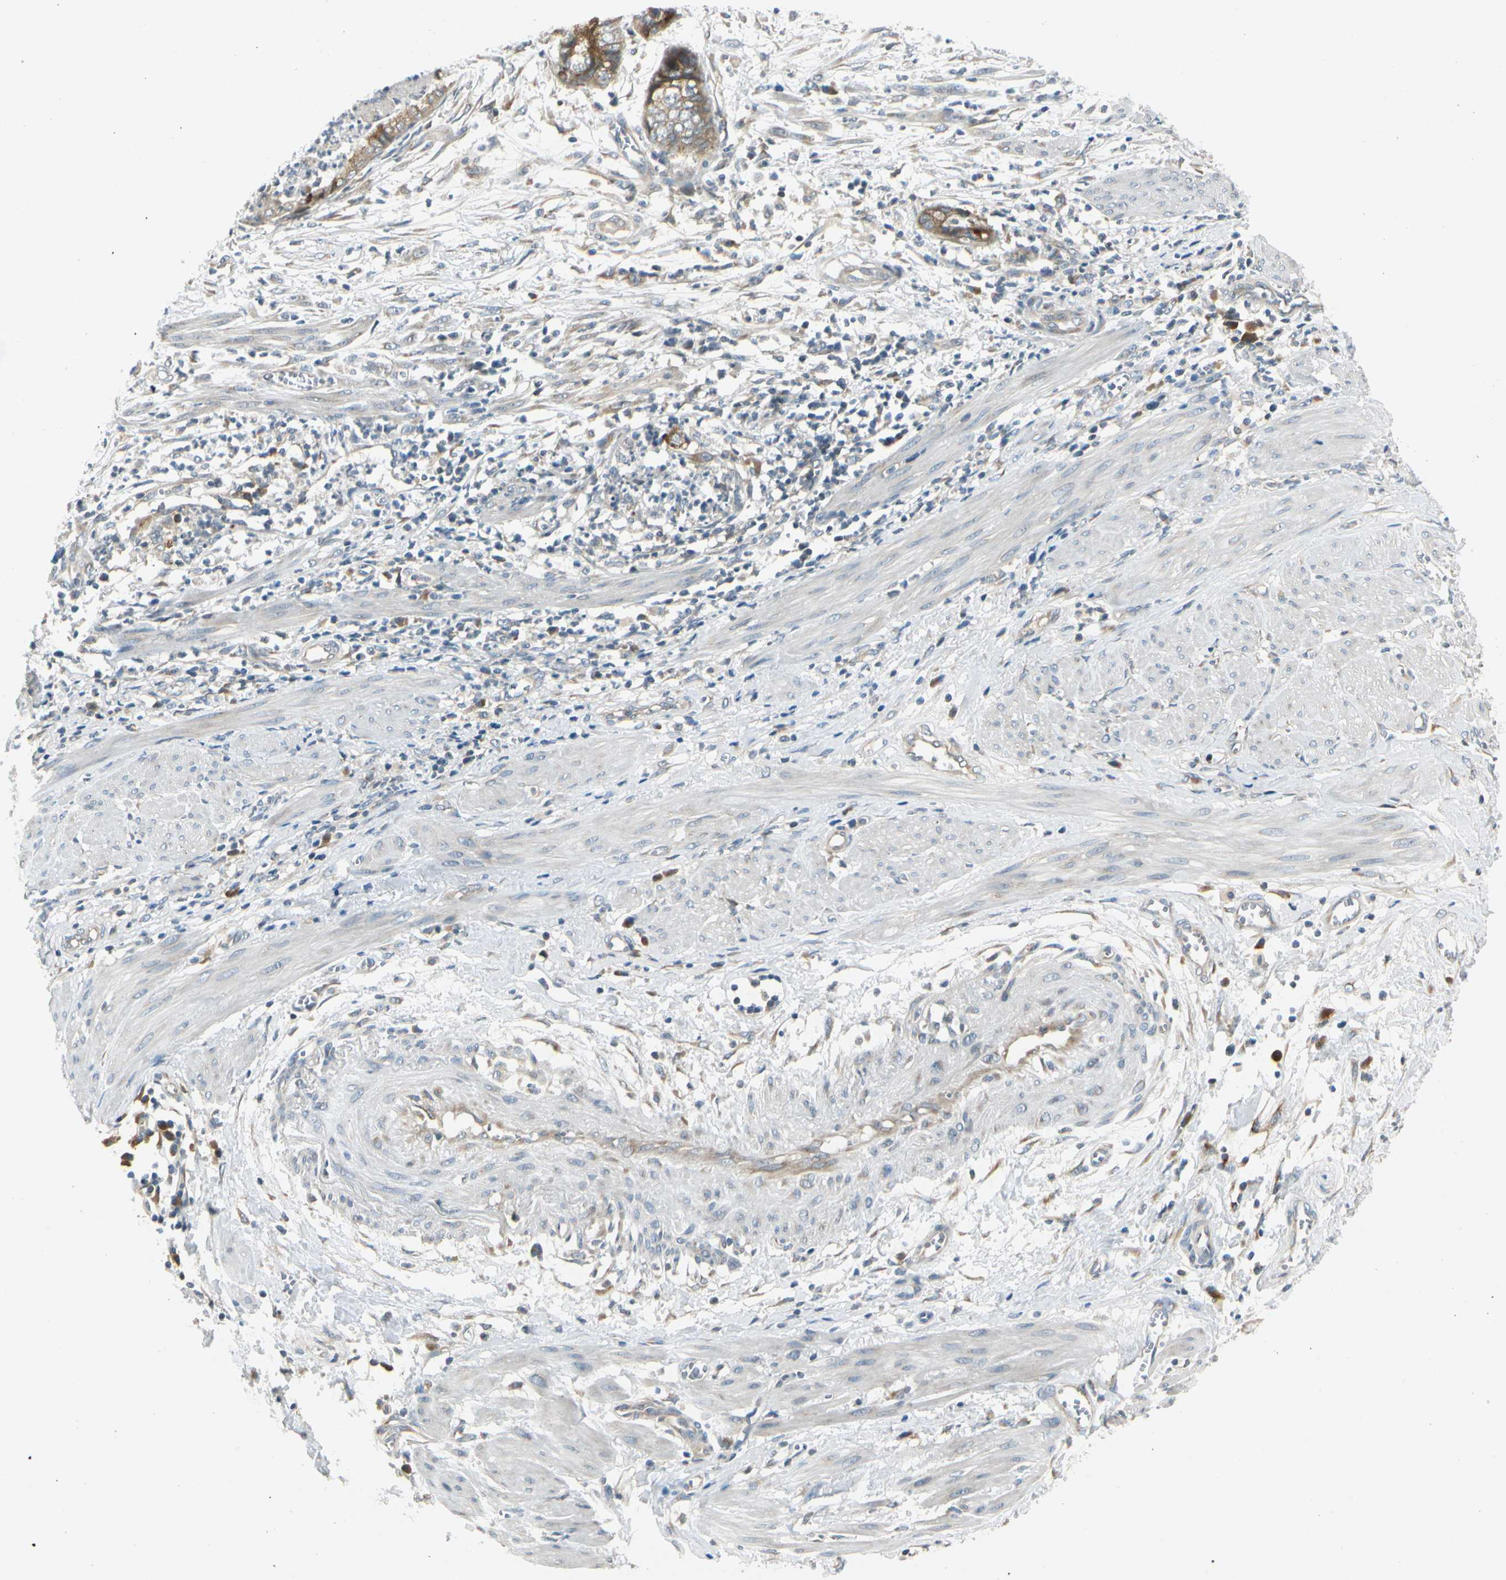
{"staining": {"intensity": "moderate", "quantity": ">75%", "location": "cytoplasmic/membranous"}, "tissue": "endometrial cancer", "cell_type": "Tumor cells", "image_type": "cancer", "snomed": [{"axis": "morphology", "description": "Necrosis, NOS"}, {"axis": "morphology", "description": "Adenocarcinoma, NOS"}, {"axis": "topography", "description": "Endometrium"}], "caption": "Approximately >75% of tumor cells in adenocarcinoma (endometrial) display moderate cytoplasmic/membranous protein staining as visualized by brown immunohistochemical staining.", "gene": "BNIP1", "patient": {"sex": "female", "age": 79}}